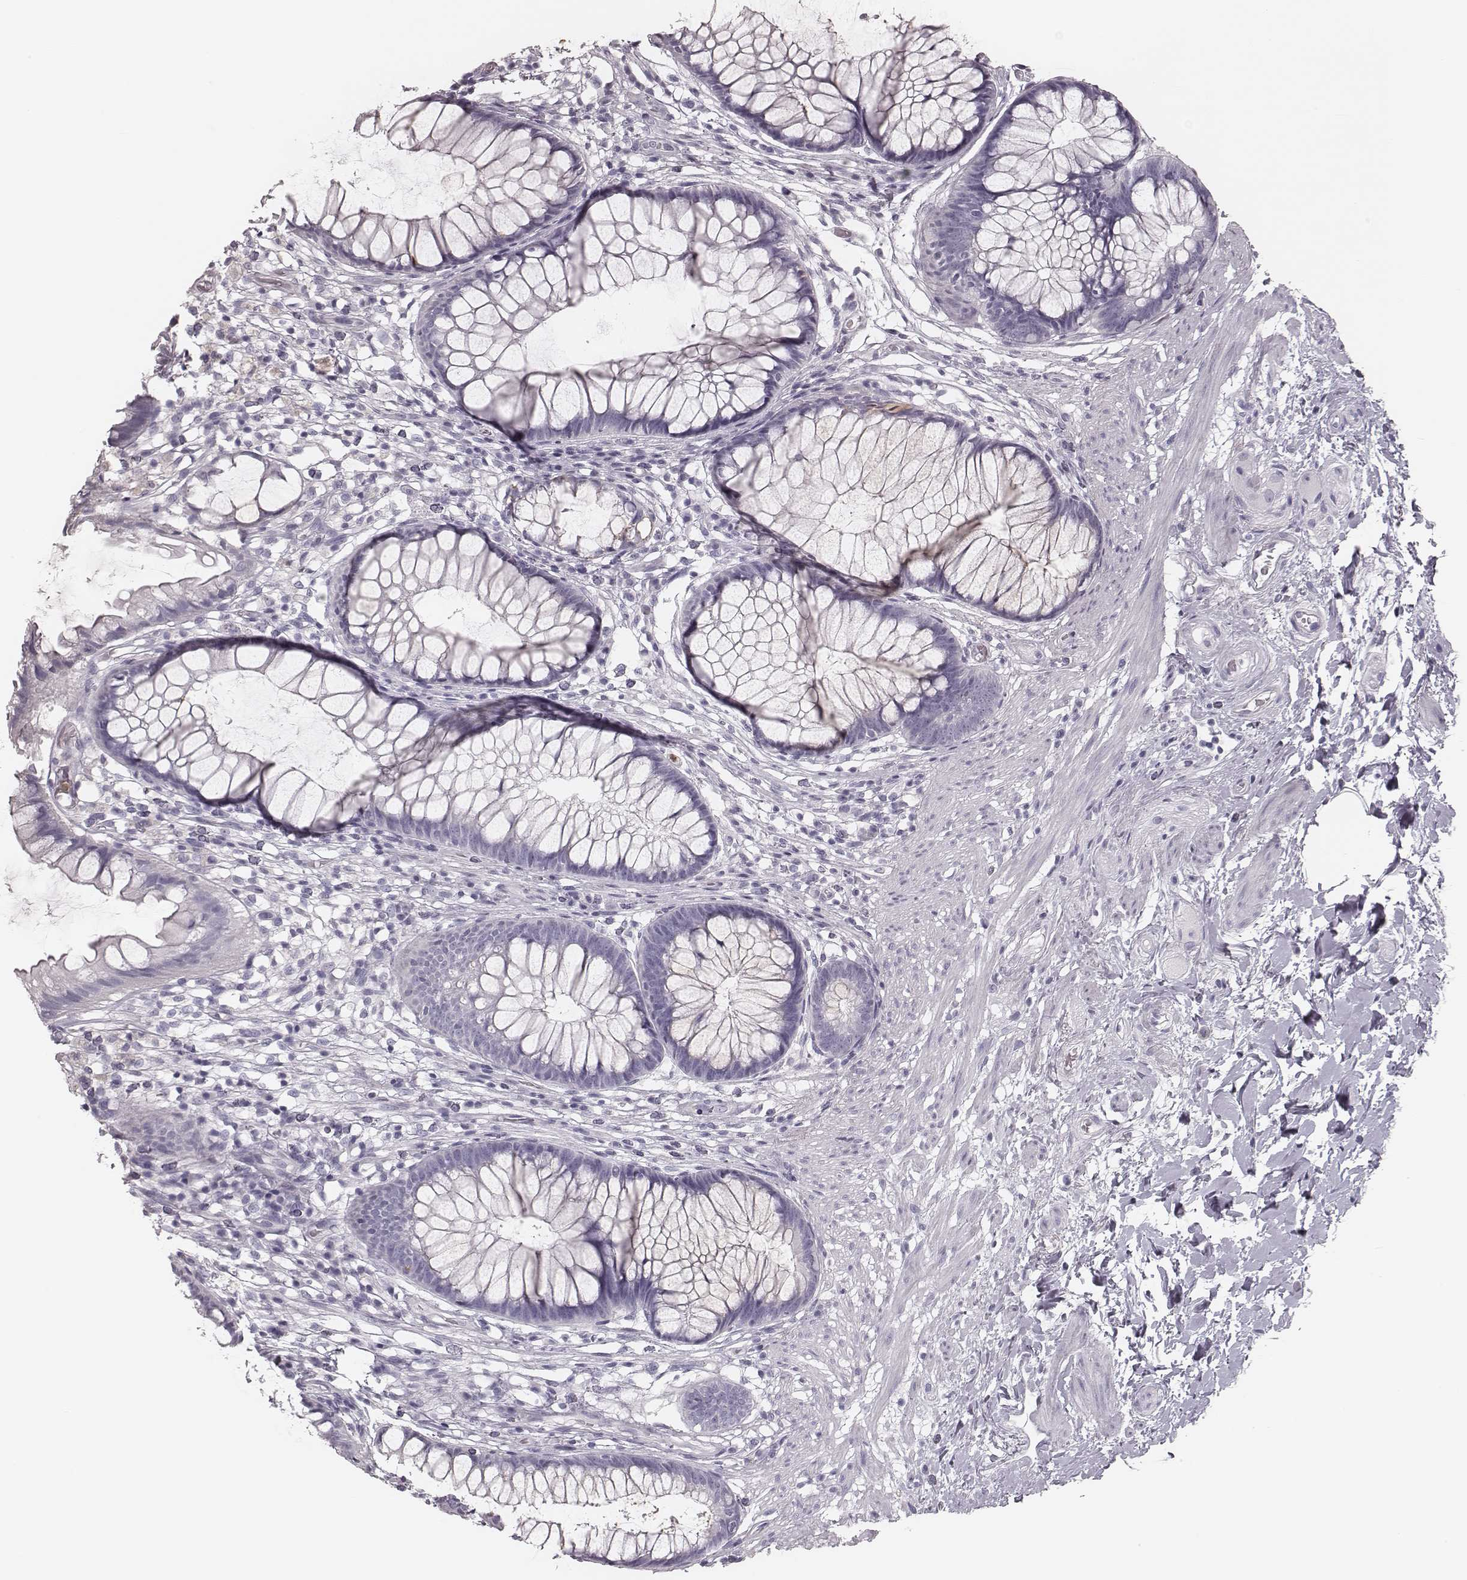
{"staining": {"intensity": "negative", "quantity": "none", "location": "none"}, "tissue": "rectum", "cell_type": "Glandular cells", "image_type": "normal", "snomed": [{"axis": "morphology", "description": "Normal tissue, NOS"}, {"axis": "topography", "description": "Smooth muscle"}, {"axis": "topography", "description": "Rectum"}], "caption": "High power microscopy photomicrograph of an IHC photomicrograph of normal rectum, revealing no significant positivity in glandular cells. The staining was performed using DAB to visualize the protein expression in brown, while the nuclei were stained in blue with hematoxylin (Magnification: 20x).", "gene": "ELANE", "patient": {"sex": "male", "age": 53}}